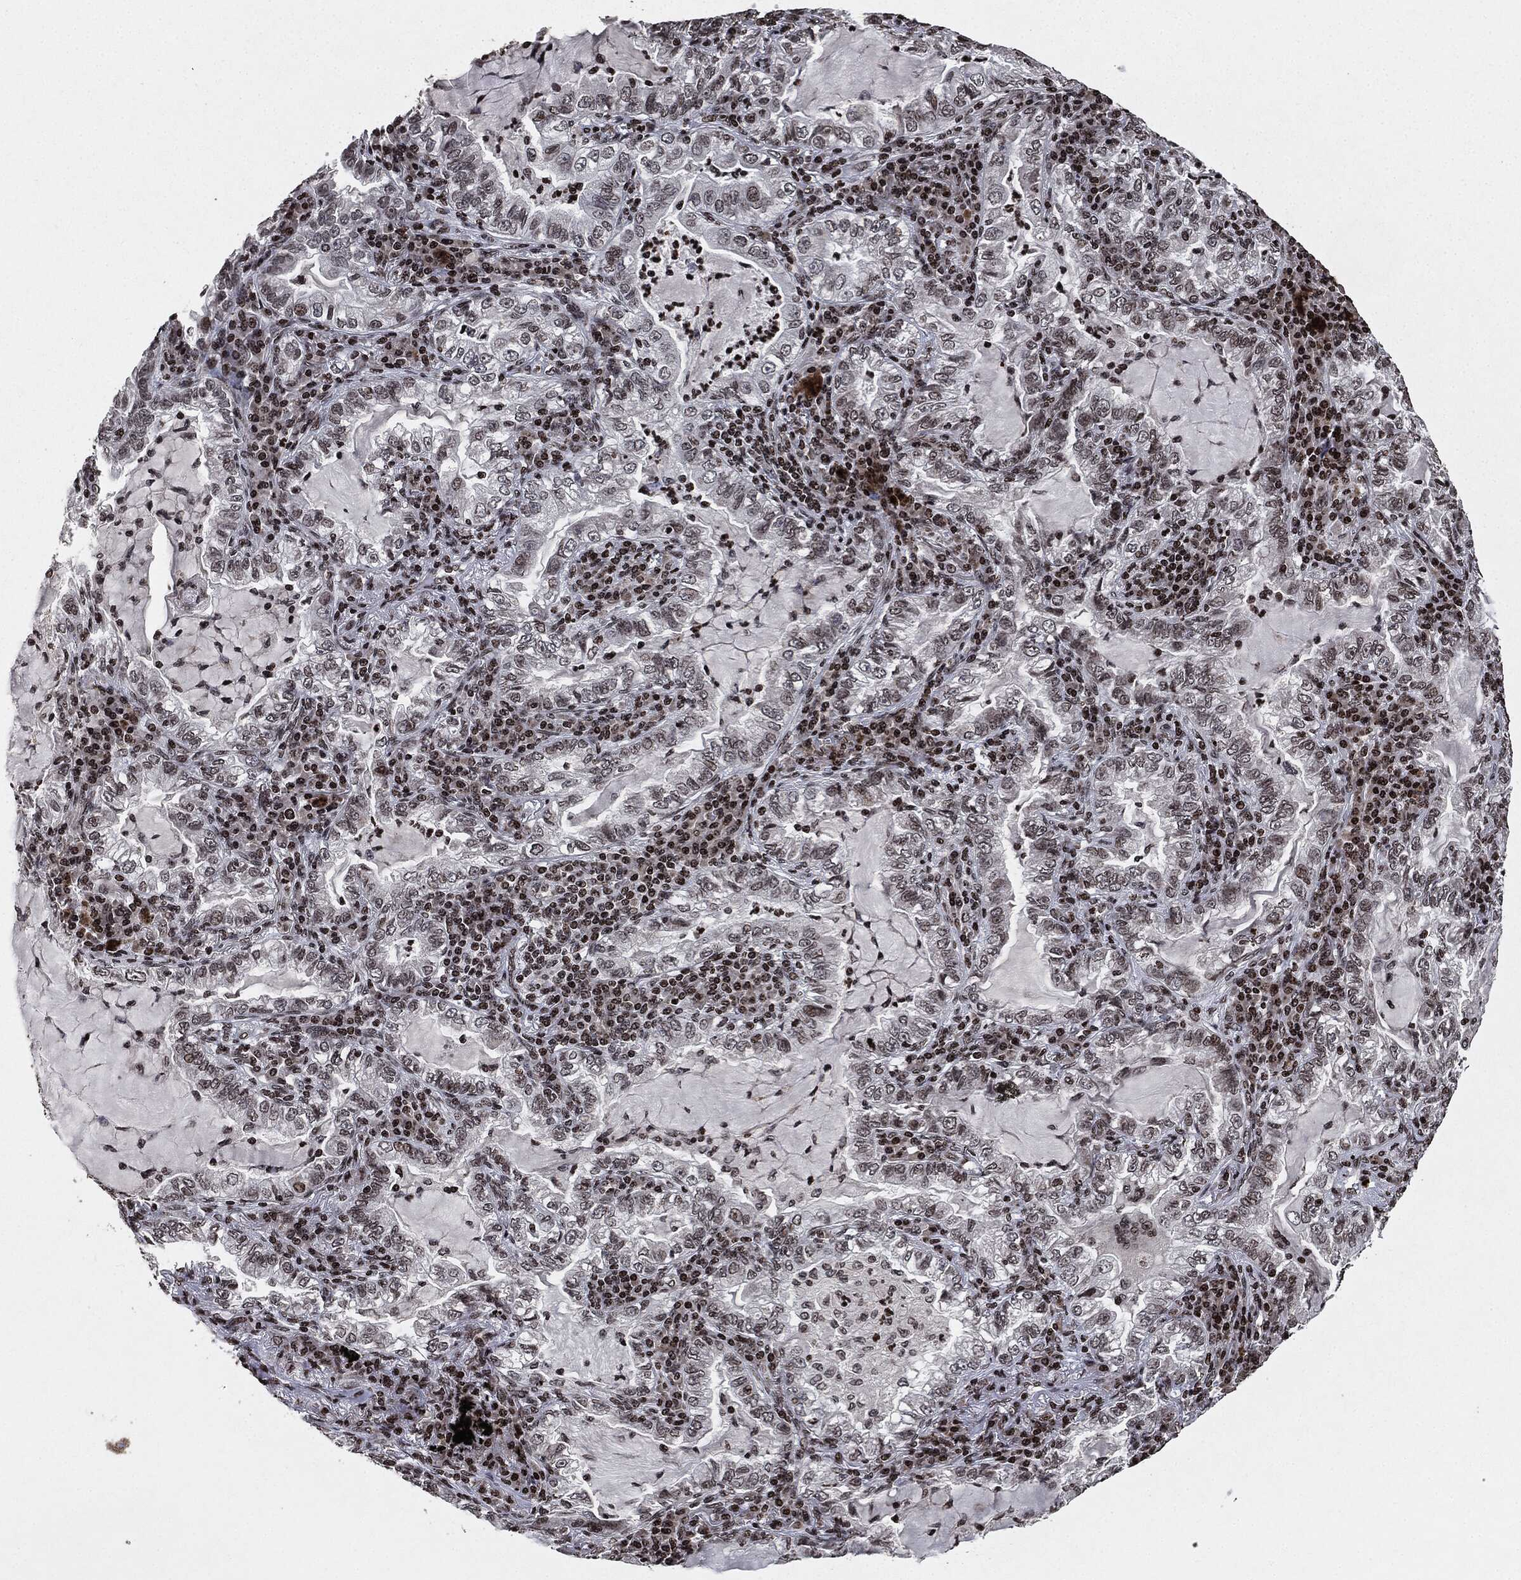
{"staining": {"intensity": "negative", "quantity": "none", "location": "none"}, "tissue": "lung cancer", "cell_type": "Tumor cells", "image_type": "cancer", "snomed": [{"axis": "morphology", "description": "Adenocarcinoma, NOS"}, {"axis": "topography", "description": "Lung"}], "caption": "High power microscopy histopathology image of an IHC histopathology image of lung cancer (adenocarcinoma), revealing no significant positivity in tumor cells.", "gene": "JUN", "patient": {"sex": "female", "age": 73}}